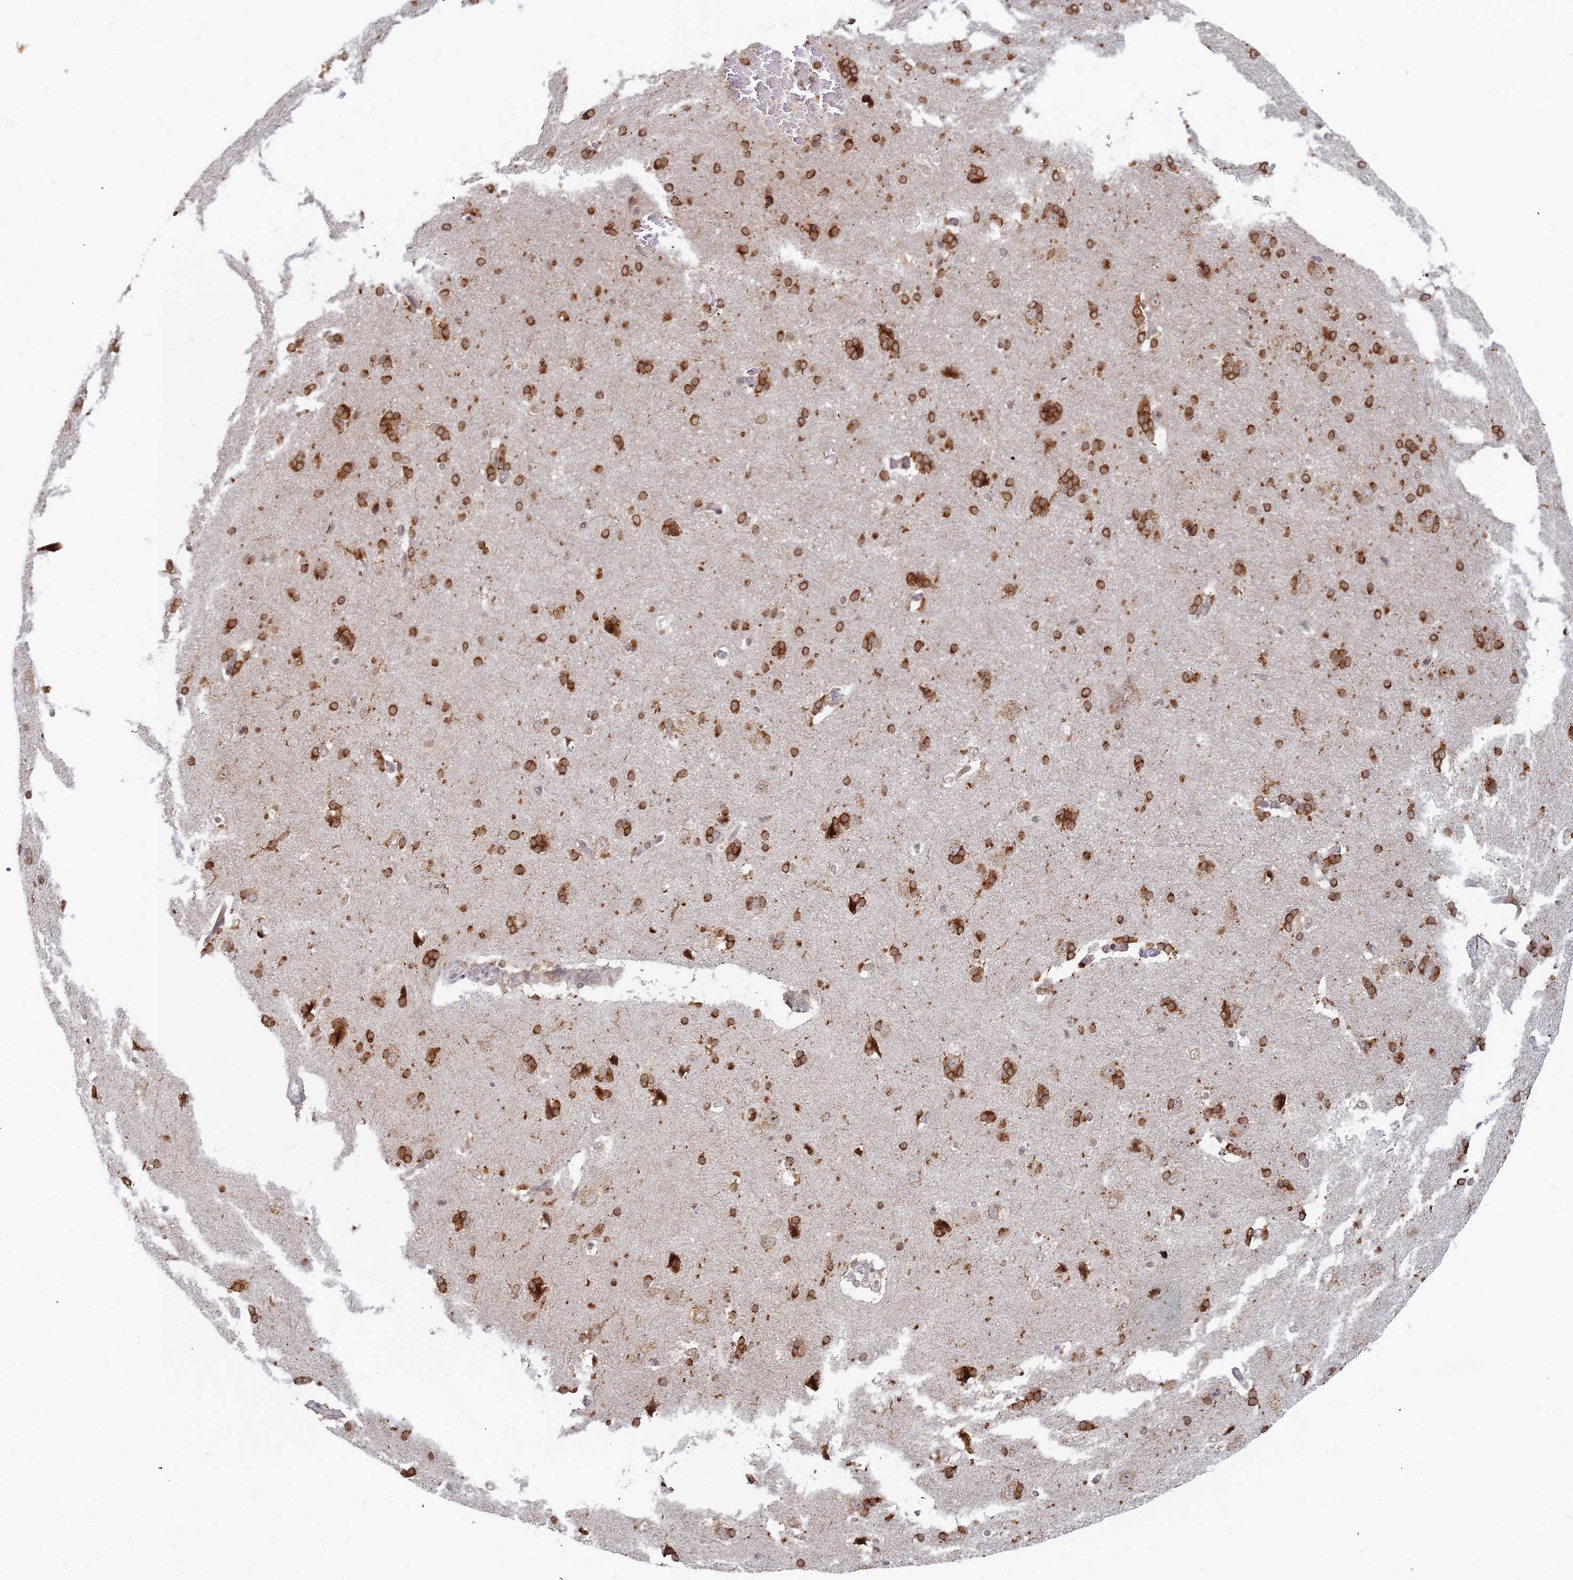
{"staining": {"intensity": "negative", "quantity": "none", "location": "none"}, "tissue": "cerebral cortex", "cell_type": "Endothelial cells", "image_type": "normal", "snomed": [{"axis": "morphology", "description": "Normal tissue, NOS"}, {"axis": "topography", "description": "Cerebral cortex"}], "caption": "This is an immunohistochemistry photomicrograph of benign human cerebral cortex. There is no positivity in endothelial cells.", "gene": "ABCA2", "patient": {"sex": "male", "age": 62}}